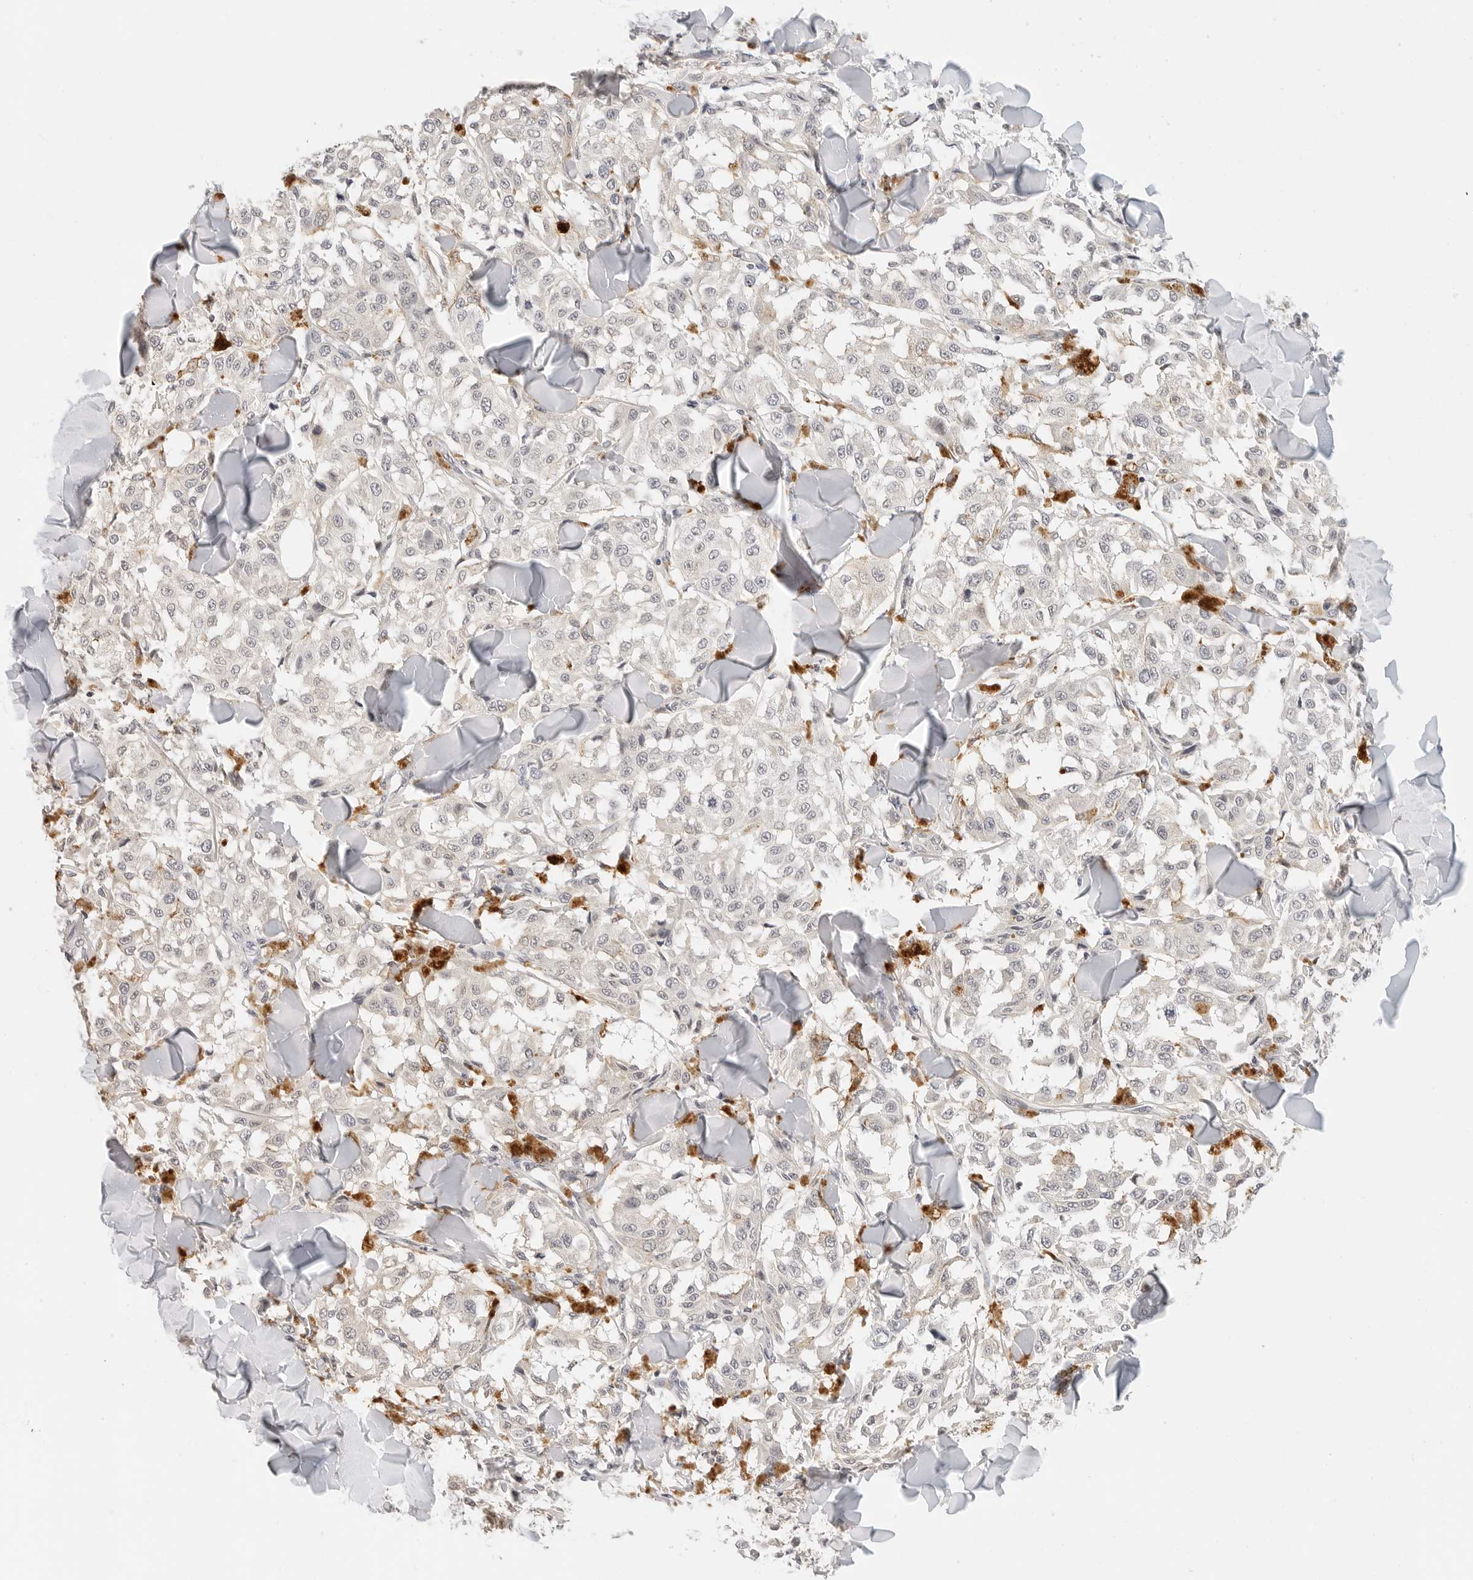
{"staining": {"intensity": "weak", "quantity": "<25%", "location": "cytoplasmic/membranous"}, "tissue": "melanoma", "cell_type": "Tumor cells", "image_type": "cancer", "snomed": [{"axis": "morphology", "description": "Malignant melanoma, NOS"}, {"axis": "topography", "description": "Skin"}], "caption": "DAB (3,3'-diaminobenzidine) immunohistochemical staining of malignant melanoma displays no significant positivity in tumor cells. (Immunohistochemistry, brightfield microscopy, high magnification).", "gene": "PCDH19", "patient": {"sex": "female", "age": 64}}